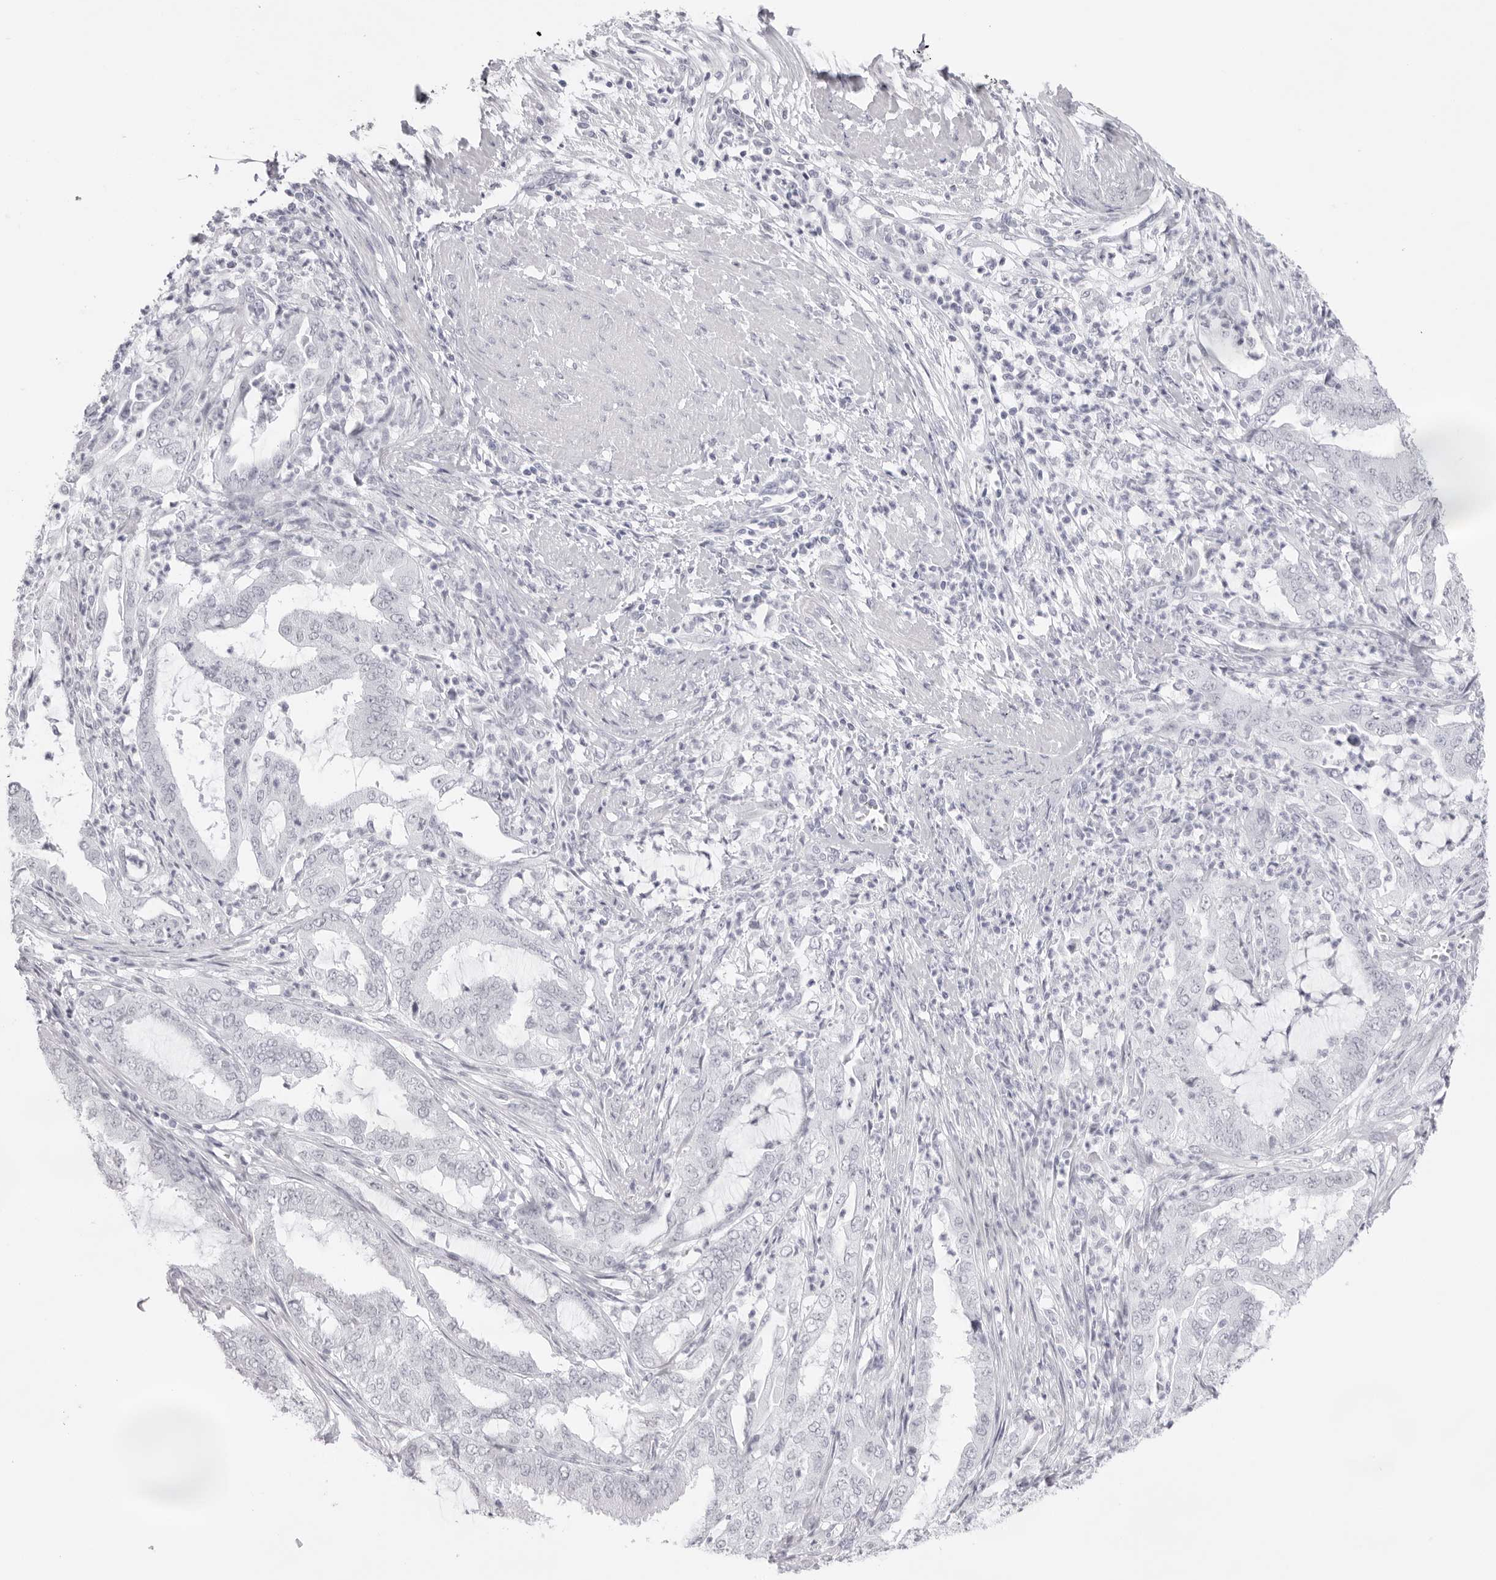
{"staining": {"intensity": "negative", "quantity": "none", "location": "none"}, "tissue": "endometrial cancer", "cell_type": "Tumor cells", "image_type": "cancer", "snomed": [{"axis": "morphology", "description": "Adenocarcinoma, NOS"}, {"axis": "topography", "description": "Endometrium"}], "caption": "DAB (3,3'-diaminobenzidine) immunohistochemical staining of human endometrial cancer exhibits no significant staining in tumor cells.", "gene": "KLK12", "patient": {"sex": "female", "age": 51}}